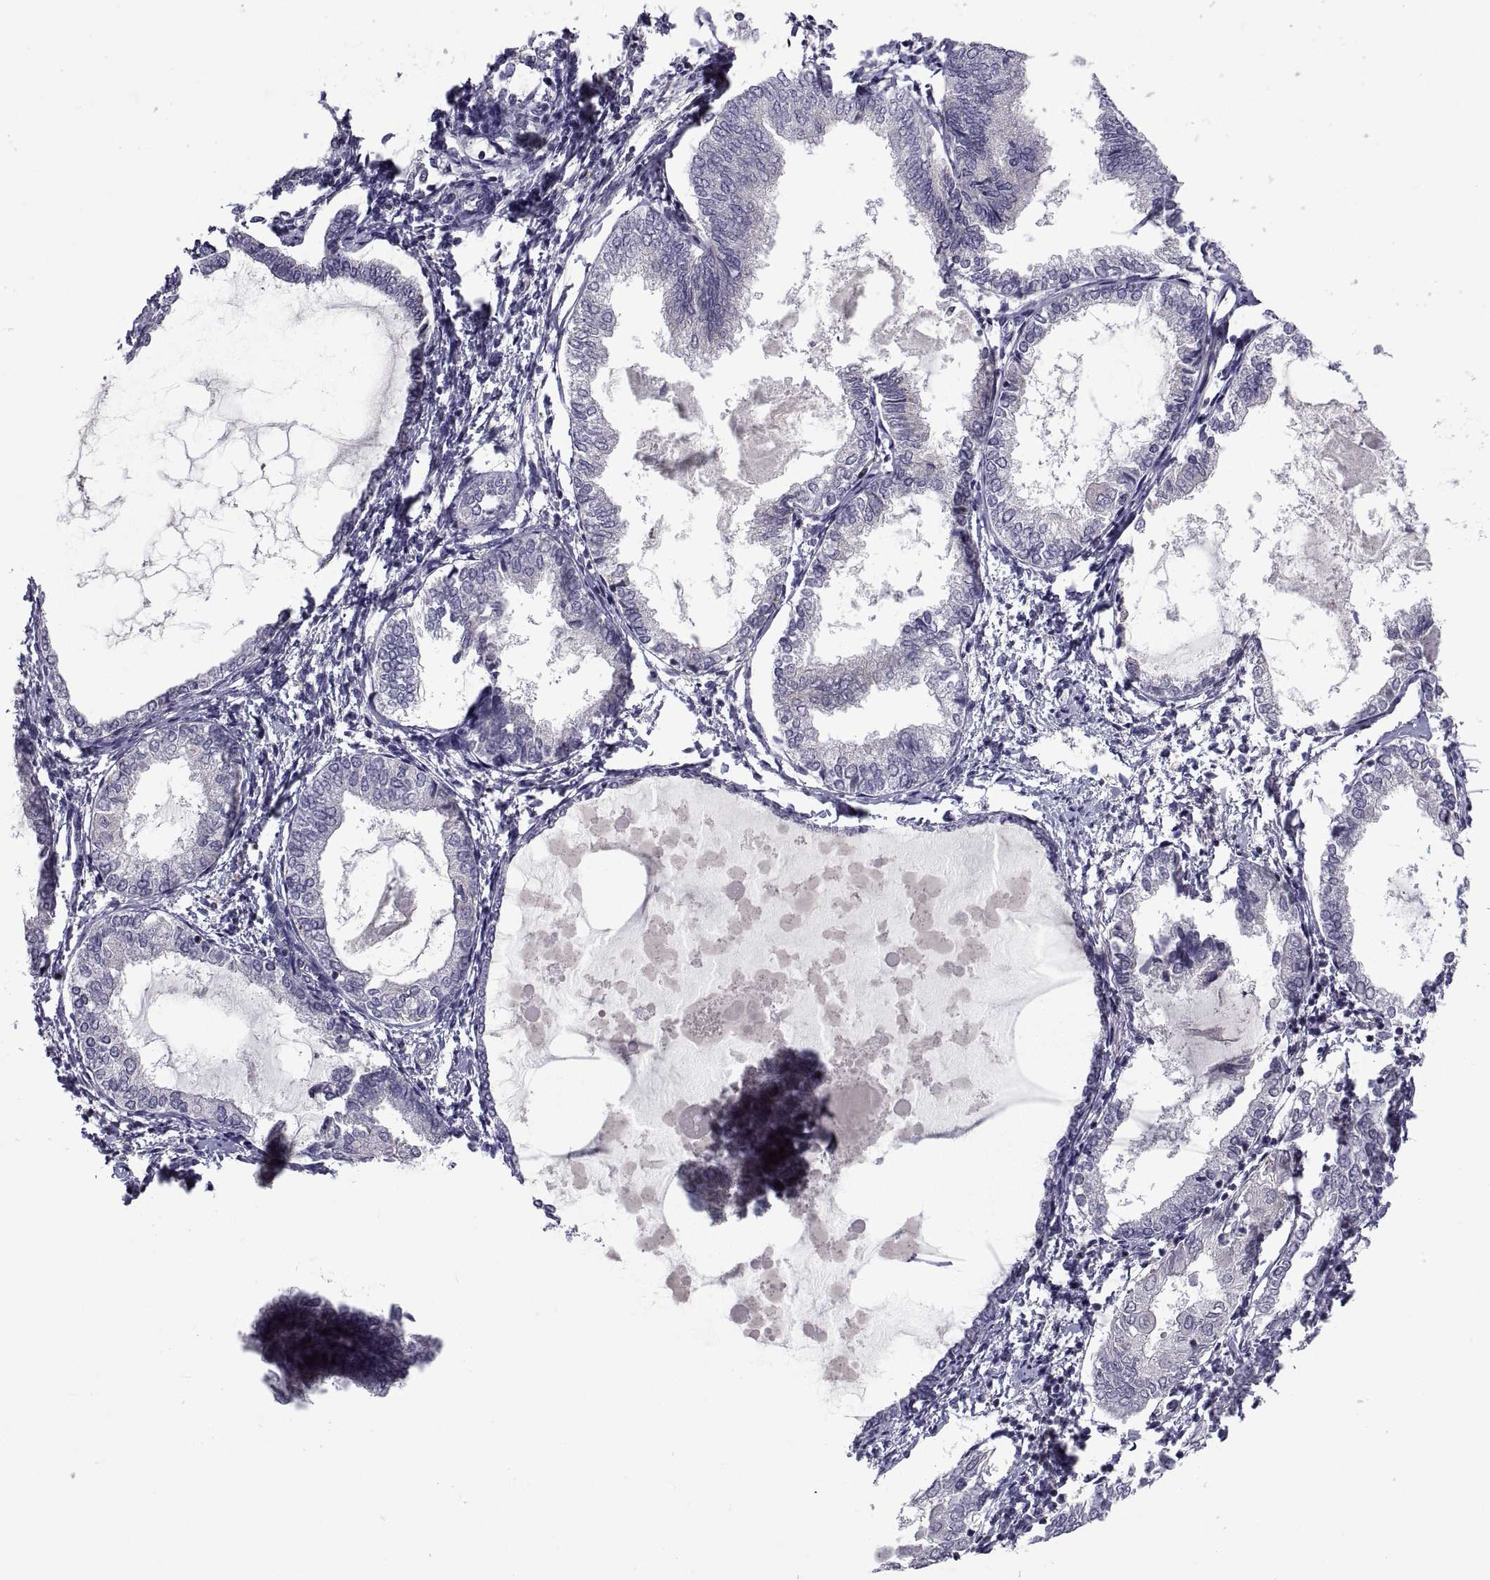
{"staining": {"intensity": "negative", "quantity": "none", "location": "none"}, "tissue": "endometrial cancer", "cell_type": "Tumor cells", "image_type": "cancer", "snomed": [{"axis": "morphology", "description": "Adenocarcinoma, NOS"}, {"axis": "topography", "description": "Endometrium"}], "caption": "Tumor cells are negative for protein expression in human endometrial cancer. (DAB (3,3'-diaminobenzidine) immunohistochemistry with hematoxylin counter stain).", "gene": "NPTX2", "patient": {"sex": "female", "age": 68}}